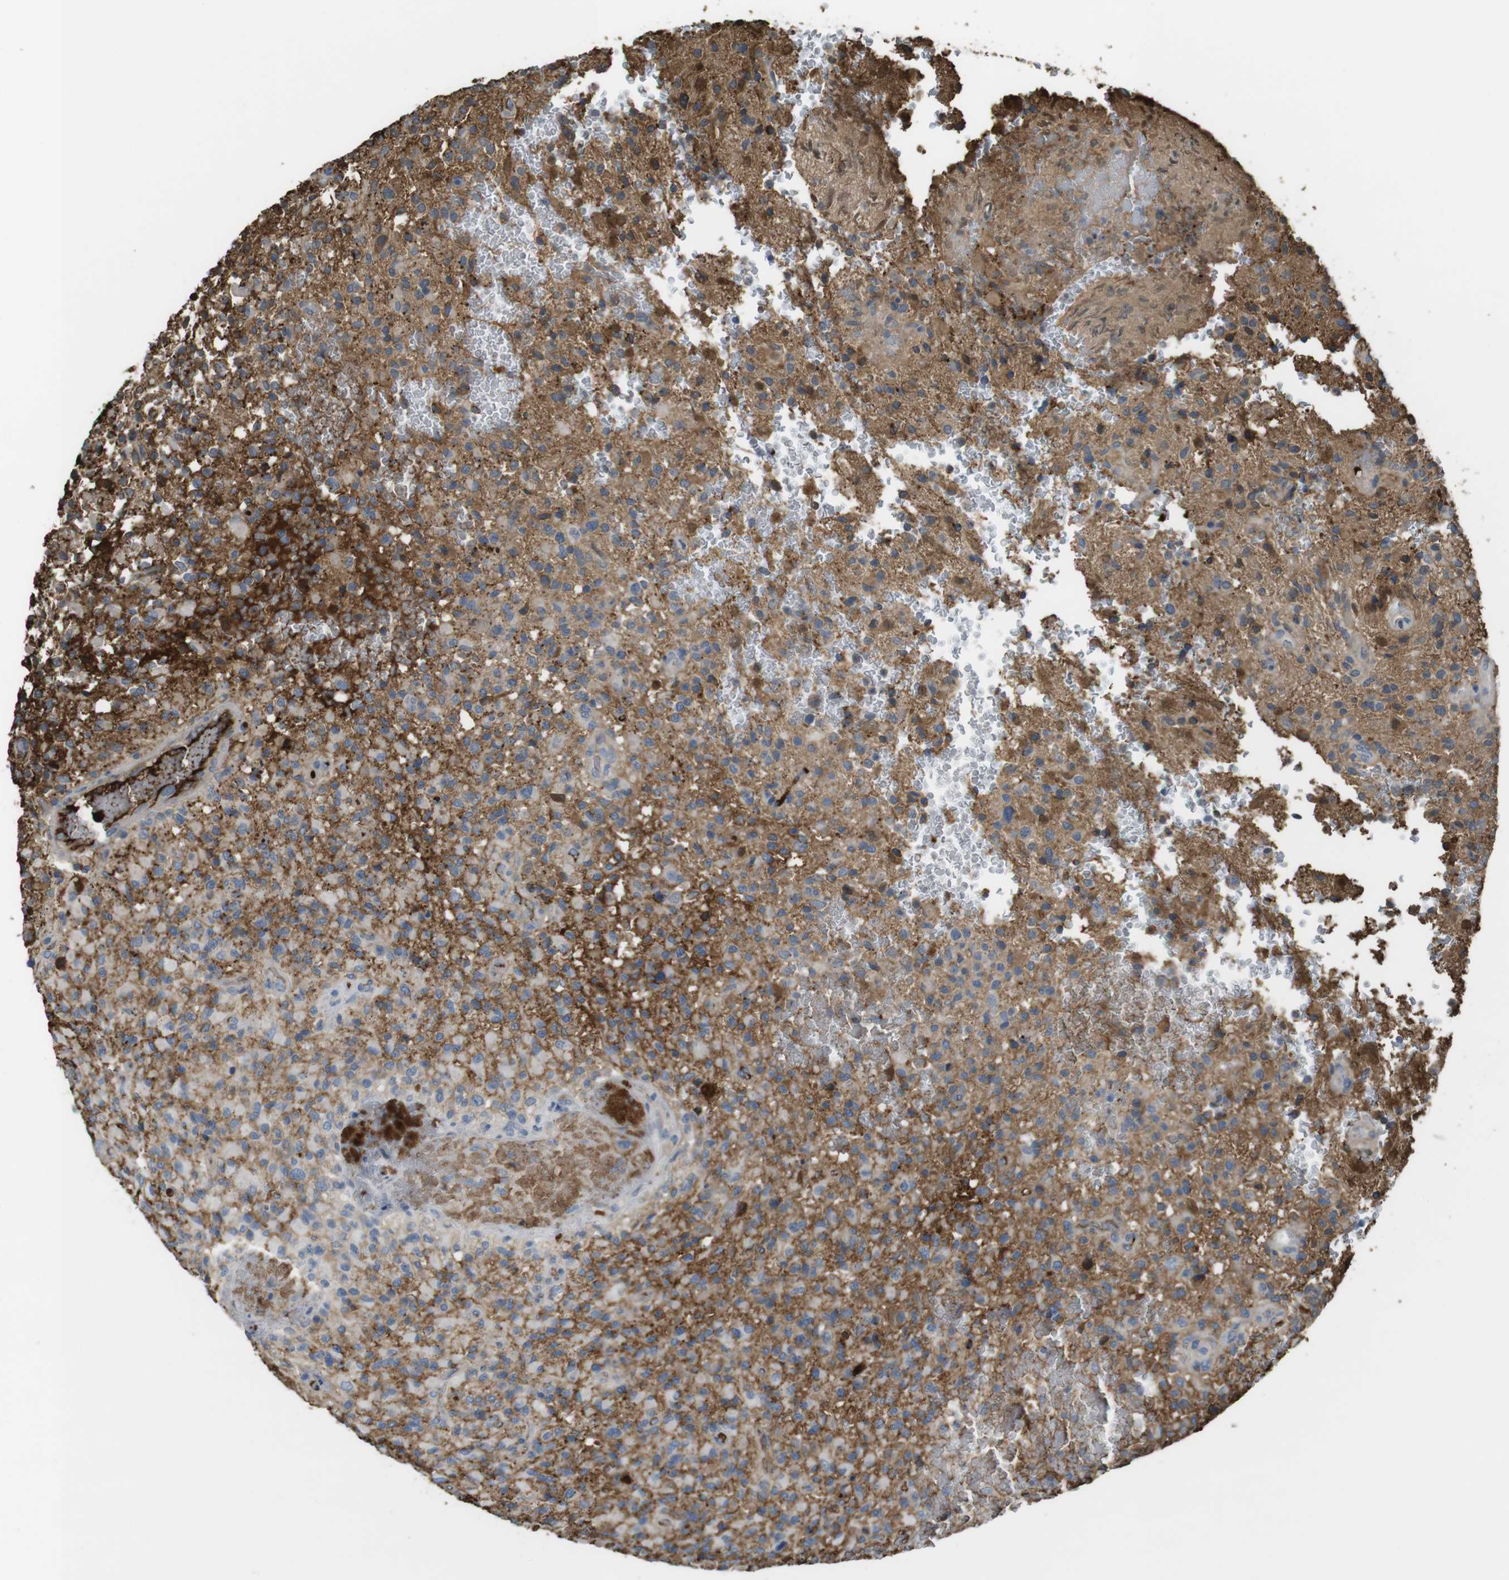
{"staining": {"intensity": "moderate", "quantity": "25%-75%", "location": "cytoplasmic/membranous"}, "tissue": "glioma", "cell_type": "Tumor cells", "image_type": "cancer", "snomed": [{"axis": "morphology", "description": "Glioma, malignant, High grade"}, {"axis": "topography", "description": "Brain"}], "caption": "This histopathology image reveals malignant glioma (high-grade) stained with IHC to label a protein in brown. The cytoplasmic/membranous of tumor cells show moderate positivity for the protein. Nuclei are counter-stained blue.", "gene": "LTBP4", "patient": {"sex": "male", "age": 71}}